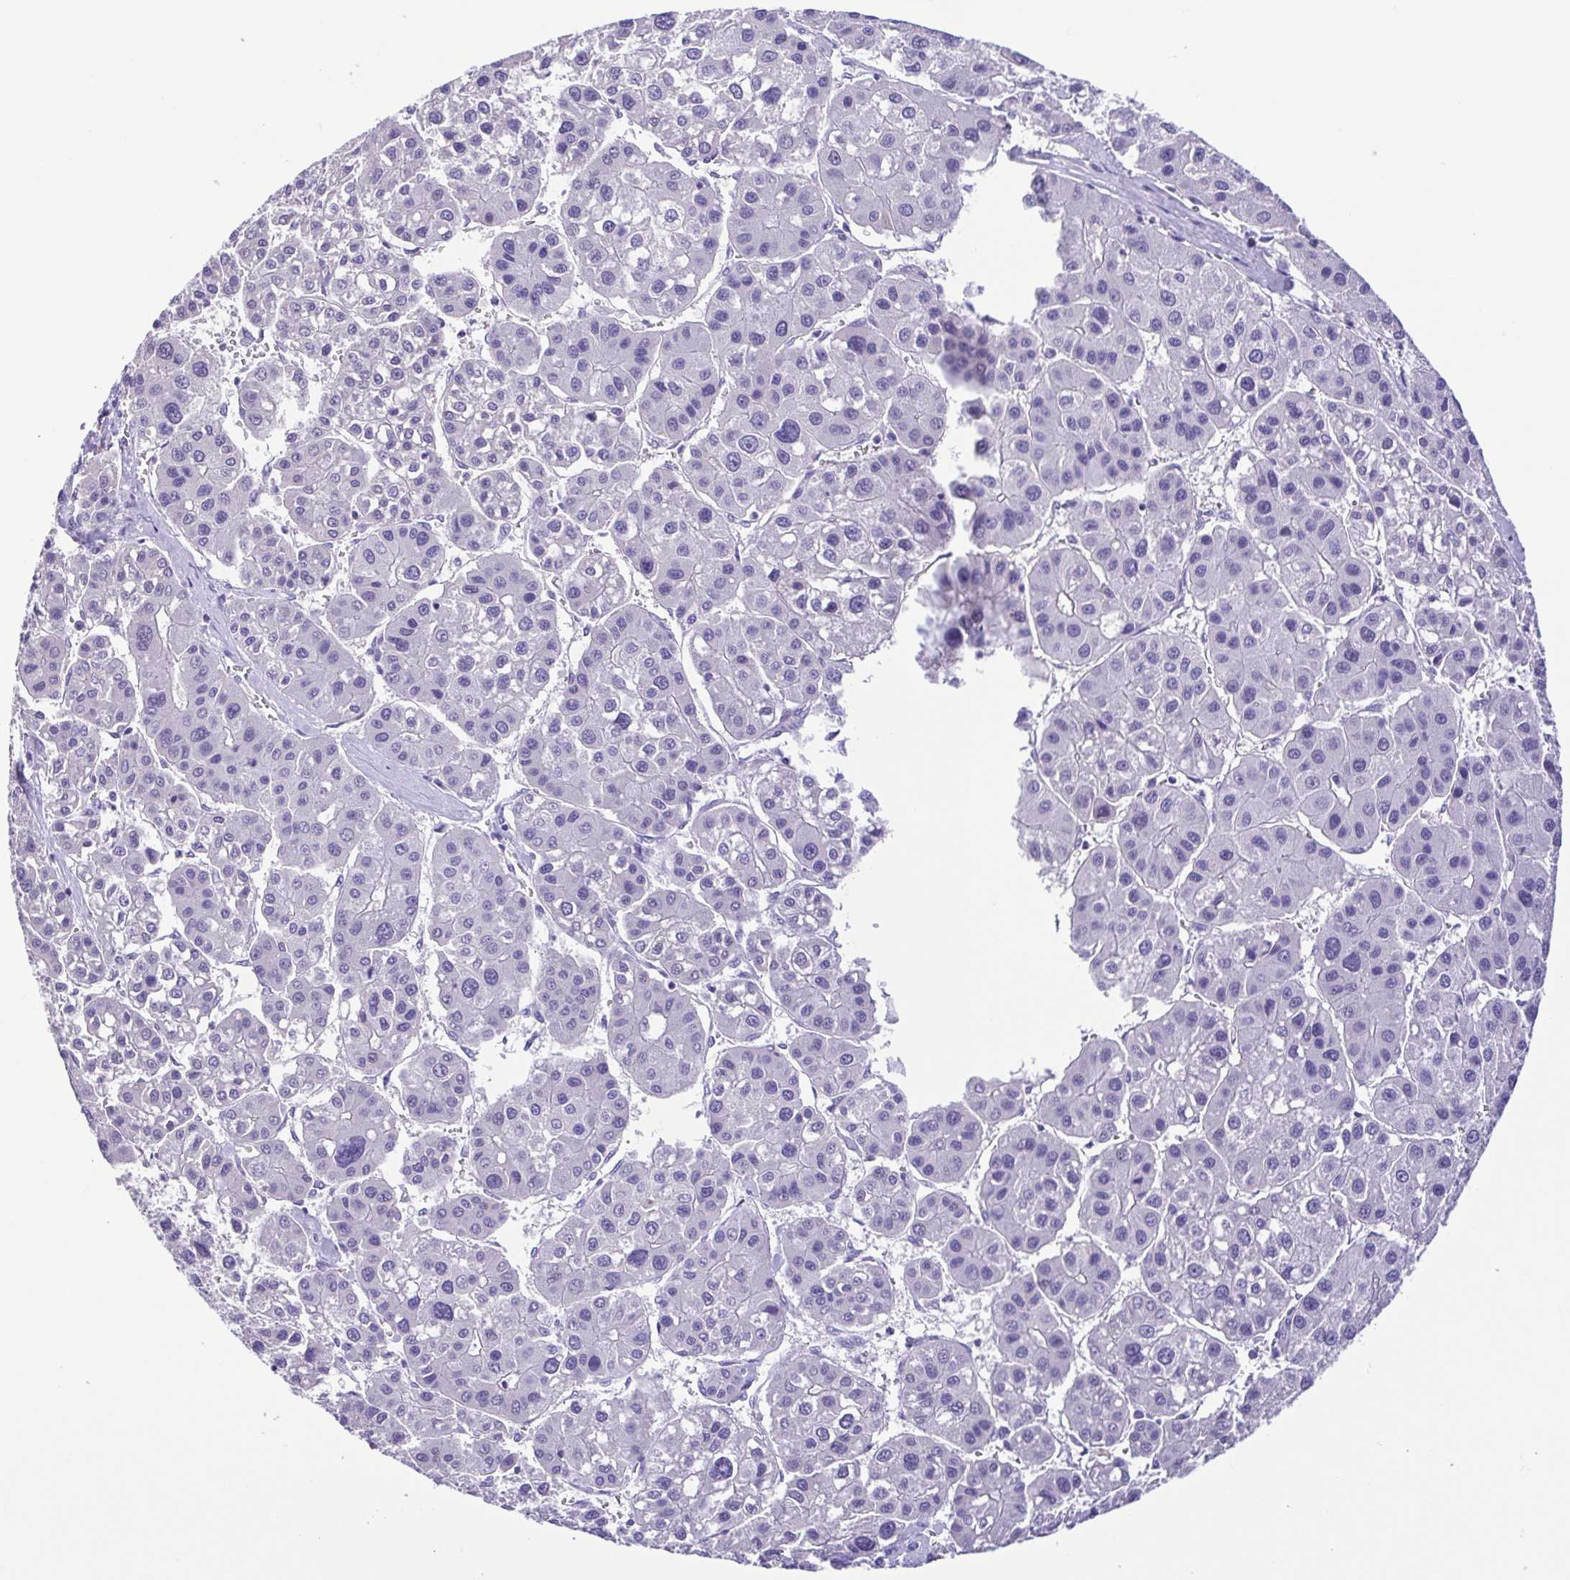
{"staining": {"intensity": "negative", "quantity": "none", "location": "none"}, "tissue": "liver cancer", "cell_type": "Tumor cells", "image_type": "cancer", "snomed": [{"axis": "morphology", "description": "Carcinoma, Hepatocellular, NOS"}, {"axis": "topography", "description": "Liver"}], "caption": "Tumor cells show no significant staining in liver cancer (hepatocellular carcinoma). (DAB (3,3'-diaminobenzidine) IHC, high magnification).", "gene": "IGFL1", "patient": {"sex": "male", "age": 73}}